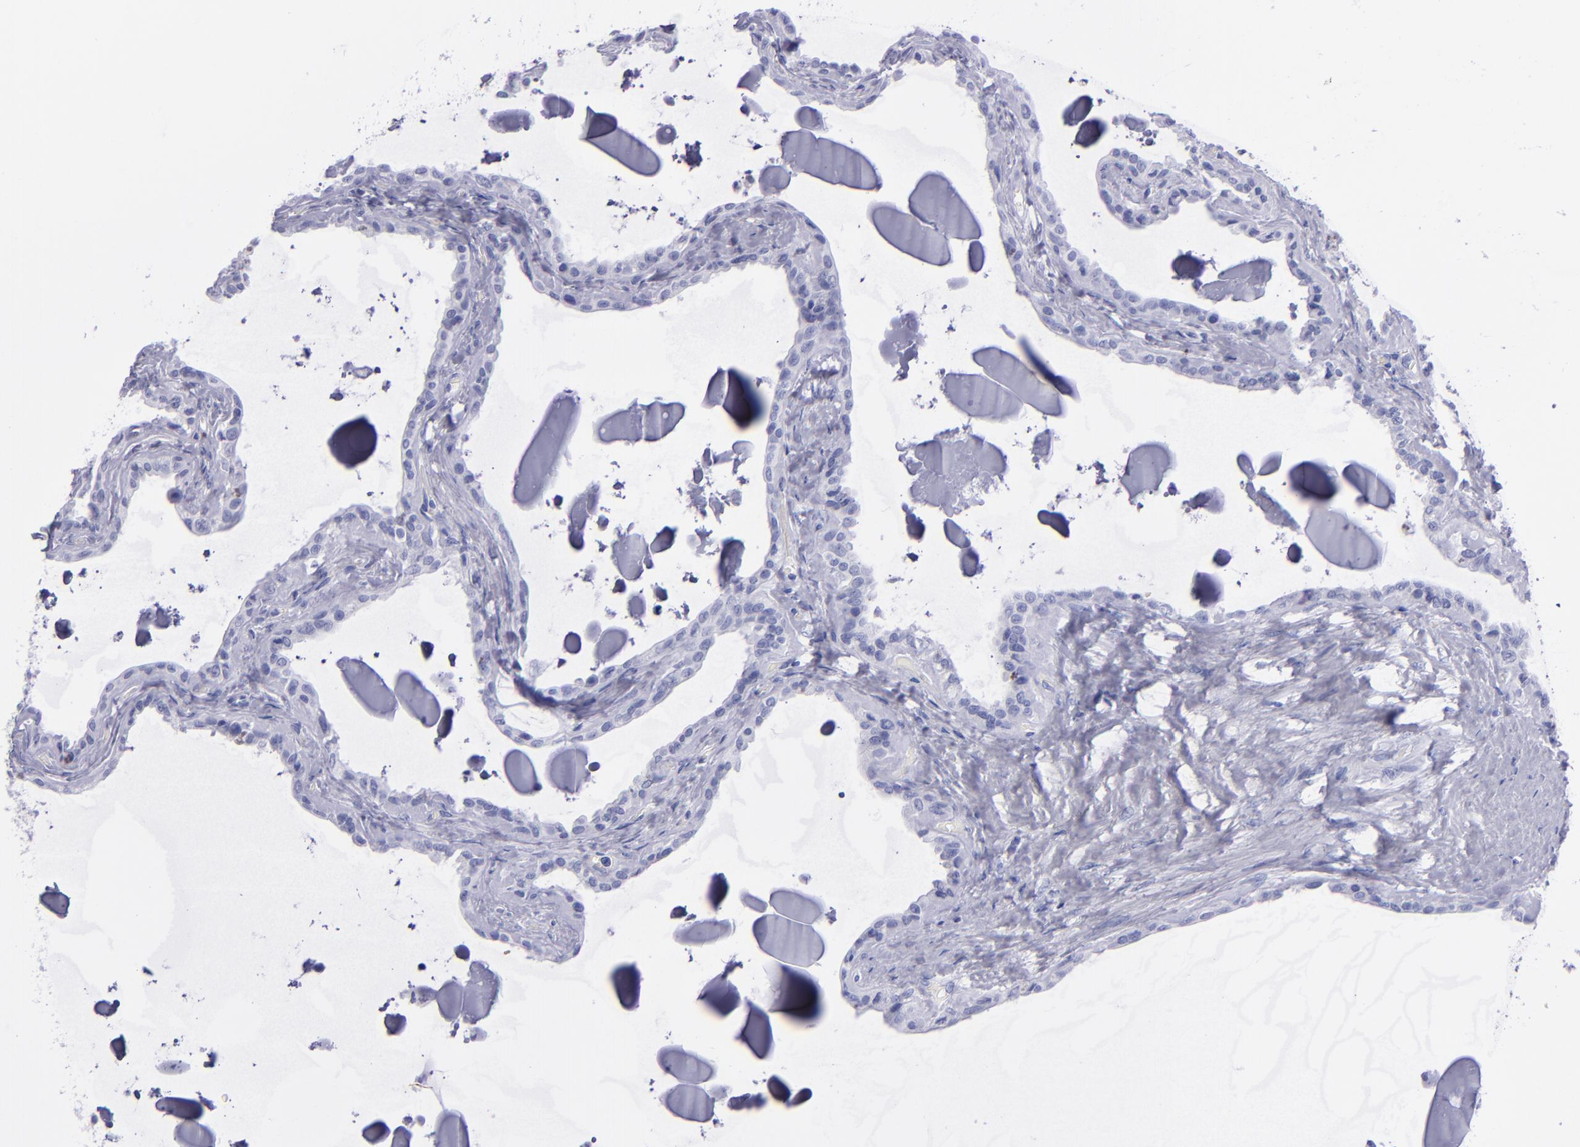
{"staining": {"intensity": "negative", "quantity": "none", "location": "none"}, "tissue": "seminal vesicle", "cell_type": "Glandular cells", "image_type": "normal", "snomed": [{"axis": "morphology", "description": "Normal tissue, NOS"}, {"axis": "morphology", "description": "Inflammation, NOS"}, {"axis": "topography", "description": "Urinary bladder"}, {"axis": "topography", "description": "Prostate"}, {"axis": "topography", "description": "Seminal veicle"}], "caption": "DAB immunohistochemical staining of unremarkable seminal vesicle displays no significant expression in glandular cells. (Brightfield microscopy of DAB (3,3'-diaminobenzidine) immunohistochemistry at high magnification).", "gene": "CD37", "patient": {"sex": "male", "age": 82}}